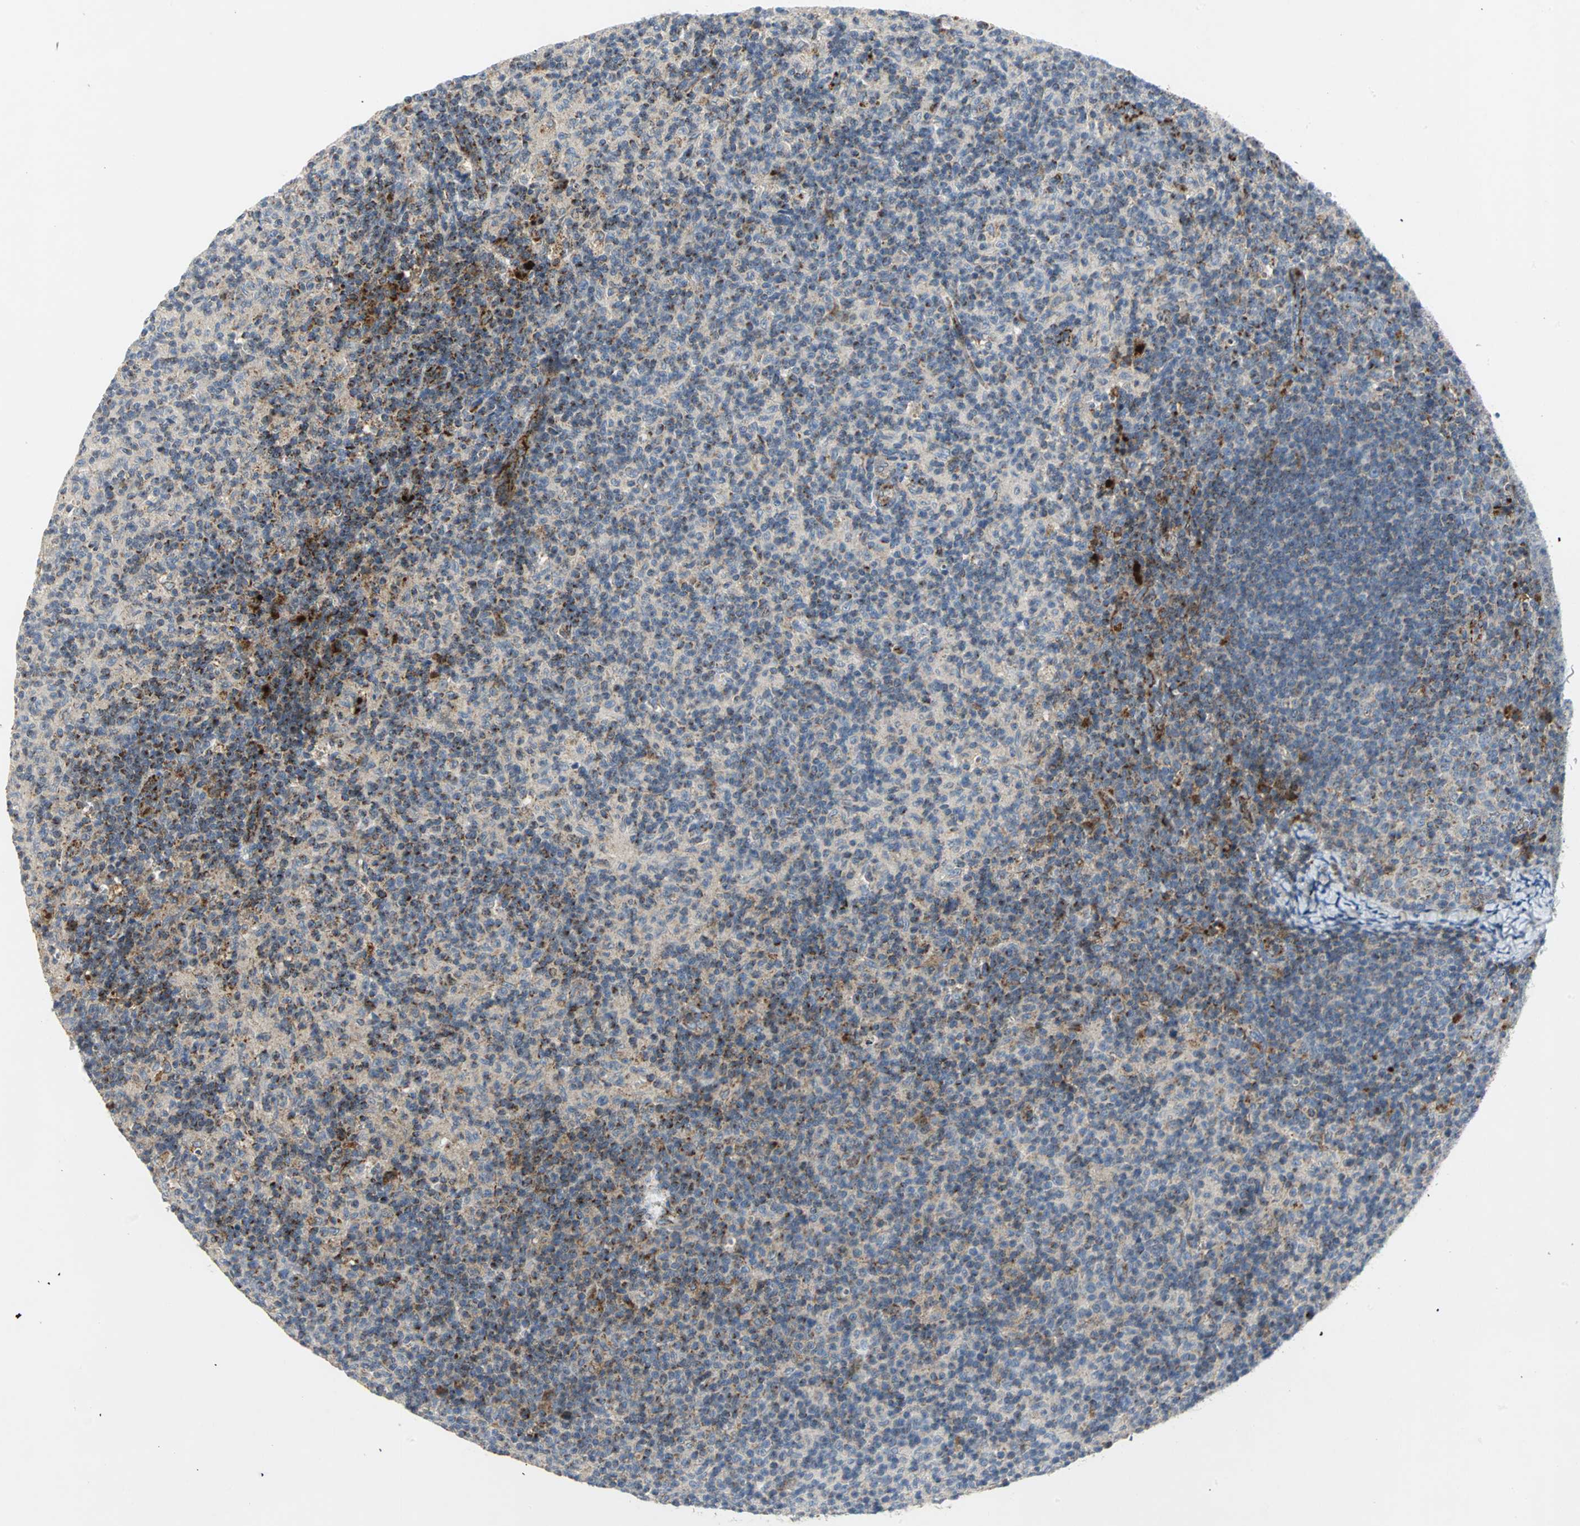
{"staining": {"intensity": "weak", "quantity": "25%-75%", "location": "cytoplasmic/membranous"}, "tissue": "lymph node", "cell_type": "Germinal center cells", "image_type": "normal", "snomed": [{"axis": "morphology", "description": "Normal tissue, NOS"}, {"axis": "morphology", "description": "Inflammation, NOS"}, {"axis": "topography", "description": "Lymph node"}], "caption": "About 25%-75% of germinal center cells in normal human lymph node exhibit weak cytoplasmic/membranous protein positivity as visualized by brown immunohistochemical staining.", "gene": "SPPL2B", "patient": {"sex": "male", "age": 55}}